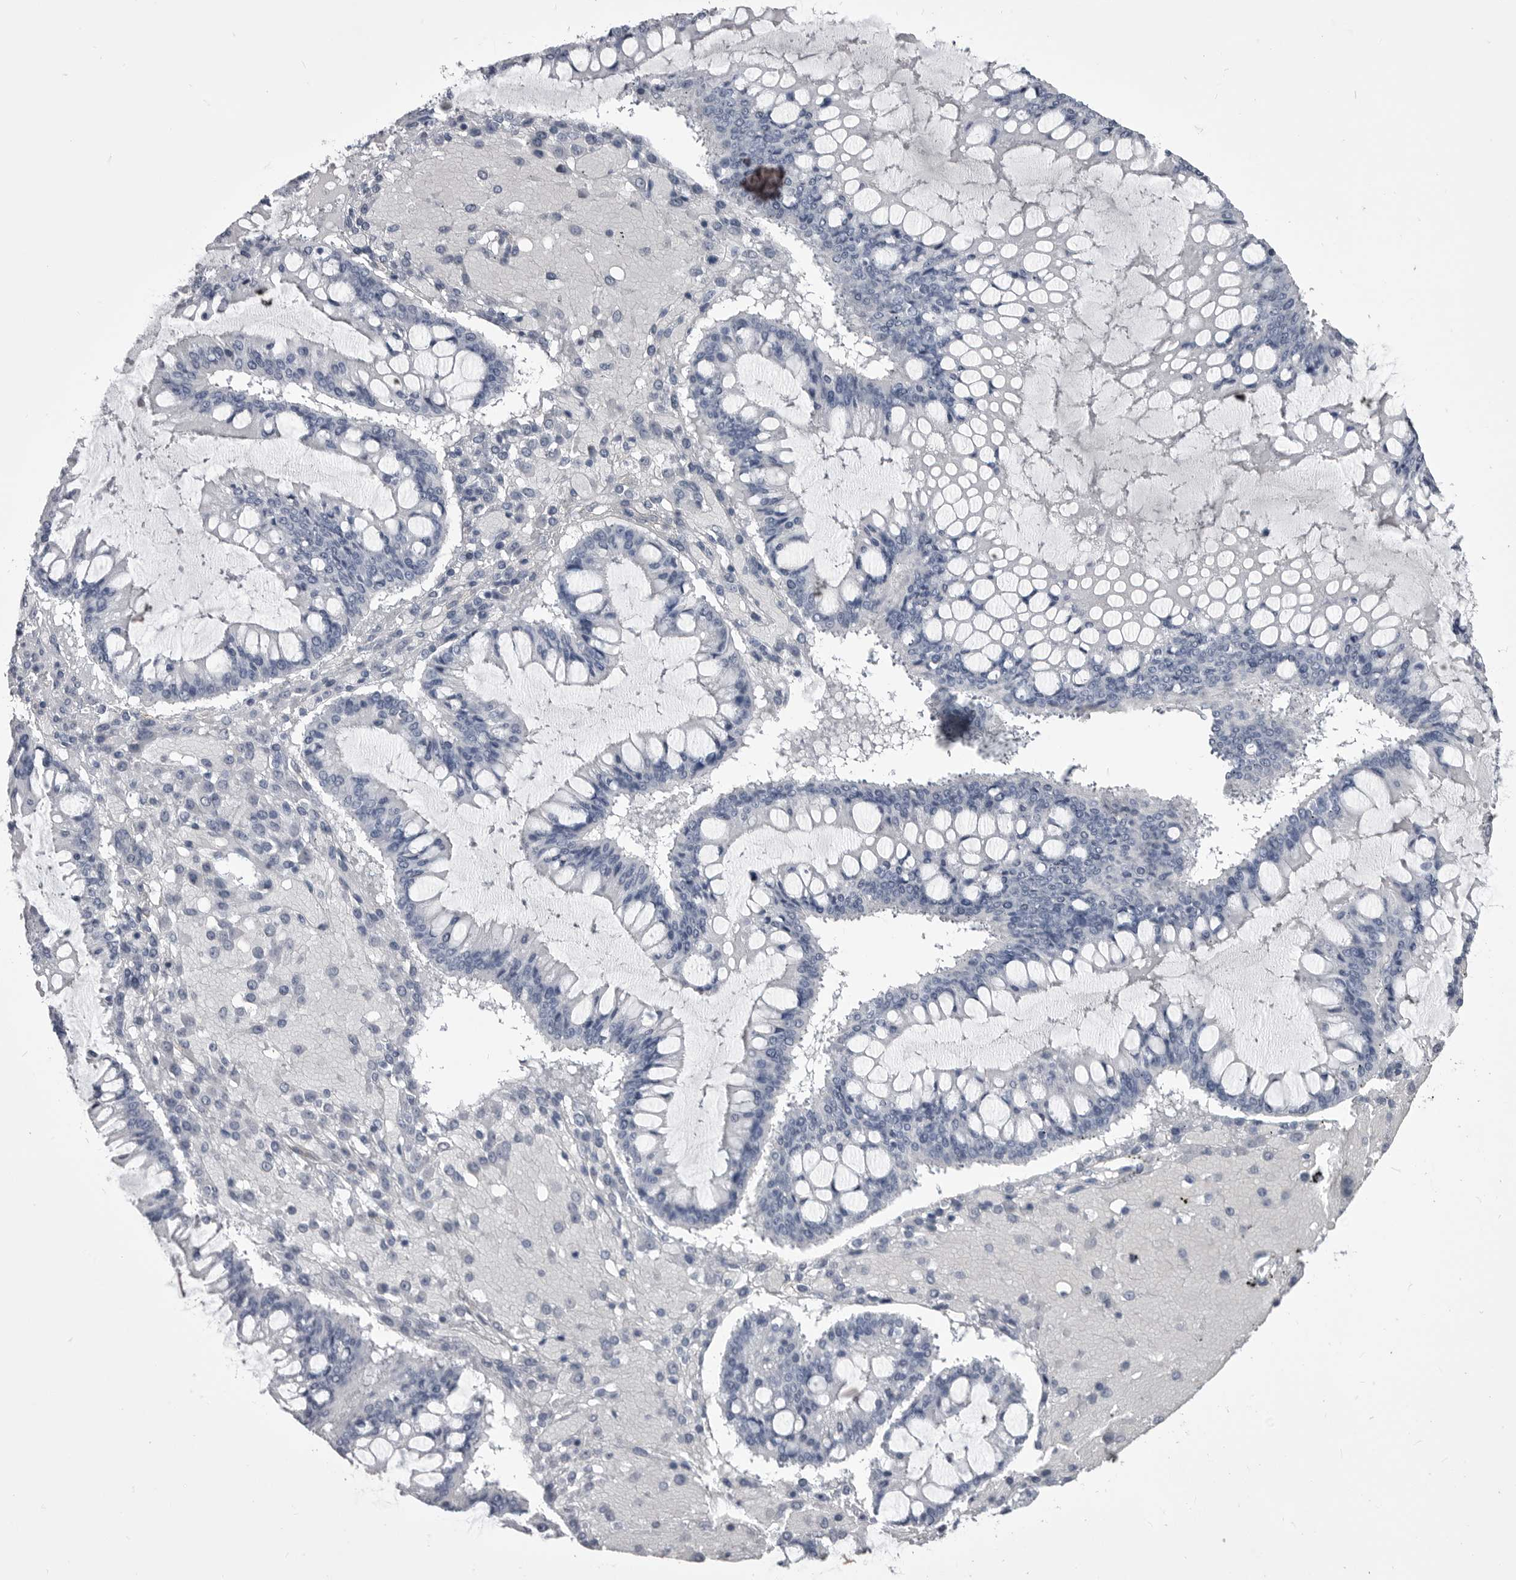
{"staining": {"intensity": "negative", "quantity": "none", "location": "none"}, "tissue": "ovarian cancer", "cell_type": "Tumor cells", "image_type": "cancer", "snomed": [{"axis": "morphology", "description": "Cystadenocarcinoma, mucinous, NOS"}, {"axis": "topography", "description": "Ovary"}], "caption": "A photomicrograph of human mucinous cystadenocarcinoma (ovarian) is negative for staining in tumor cells.", "gene": "ANK2", "patient": {"sex": "female", "age": 73}}